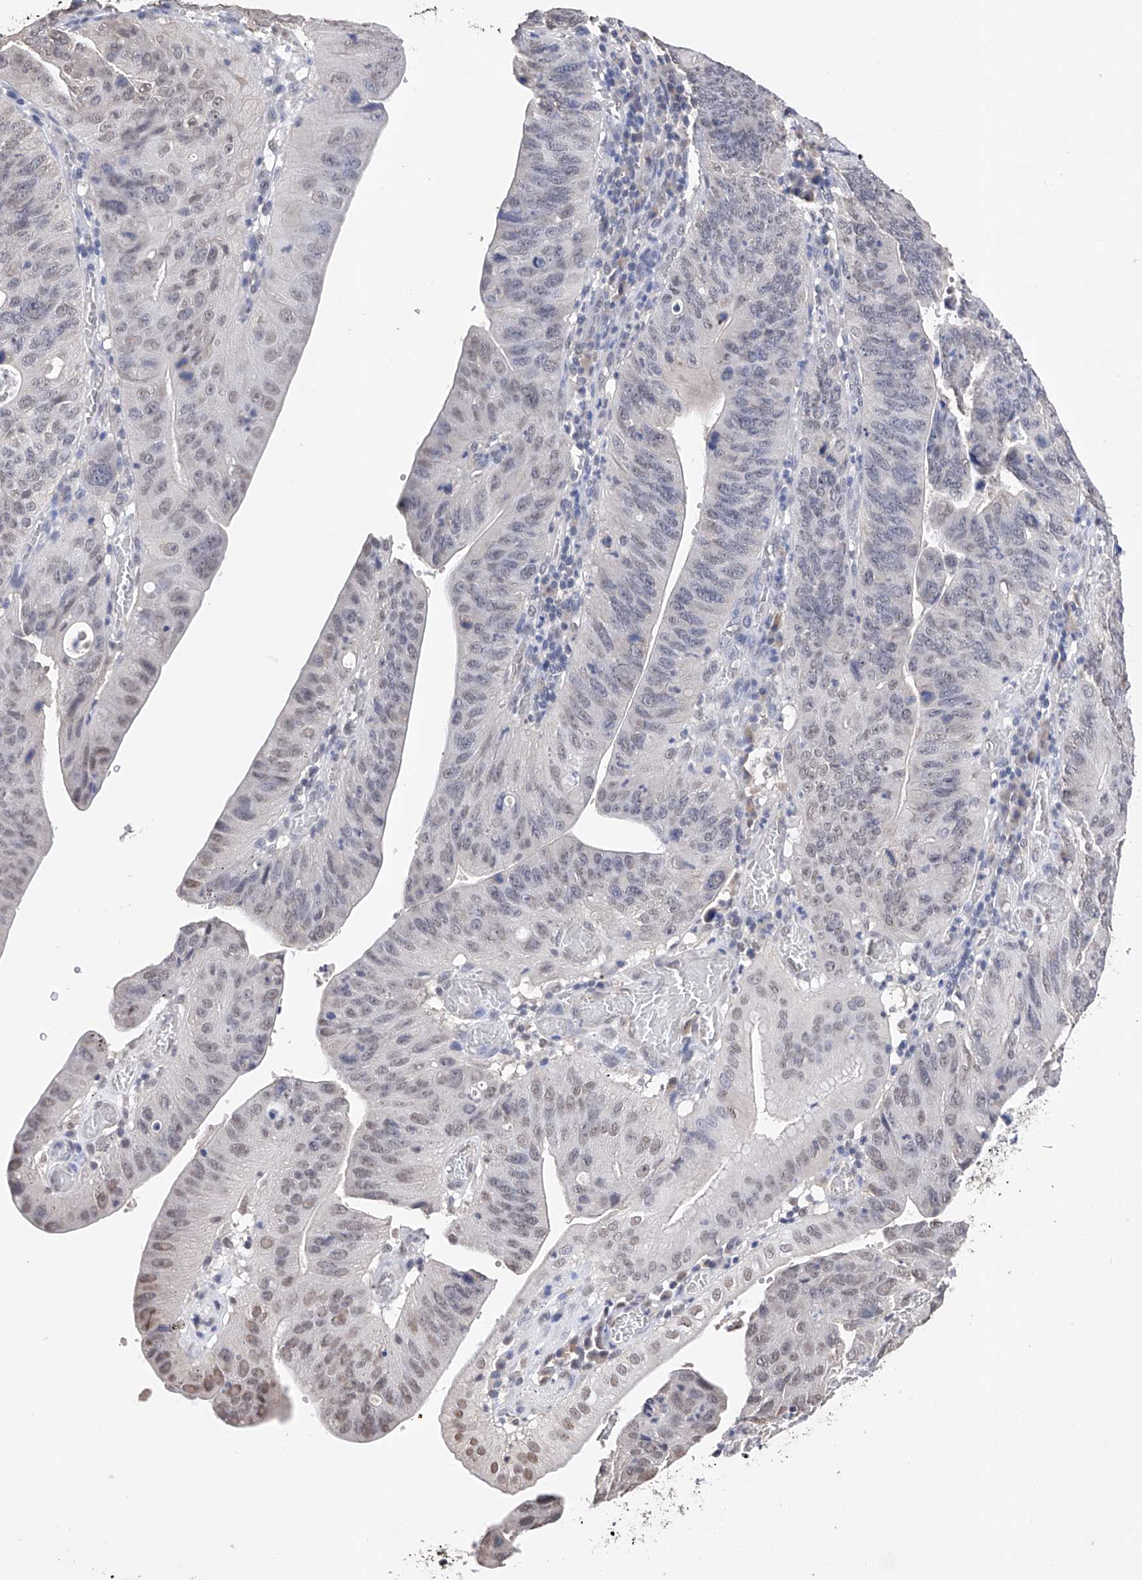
{"staining": {"intensity": "weak", "quantity": "<25%", "location": "nuclear"}, "tissue": "stomach cancer", "cell_type": "Tumor cells", "image_type": "cancer", "snomed": [{"axis": "morphology", "description": "Adenocarcinoma, NOS"}, {"axis": "topography", "description": "Stomach"}], "caption": "There is no significant staining in tumor cells of stomach cancer. (DAB (3,3'-diaminobenzidine) IHC visualized using brightfield microscopy, high magnification).", "gene": "DMAP1", "patient": {"sex": "female", "age": 59}}